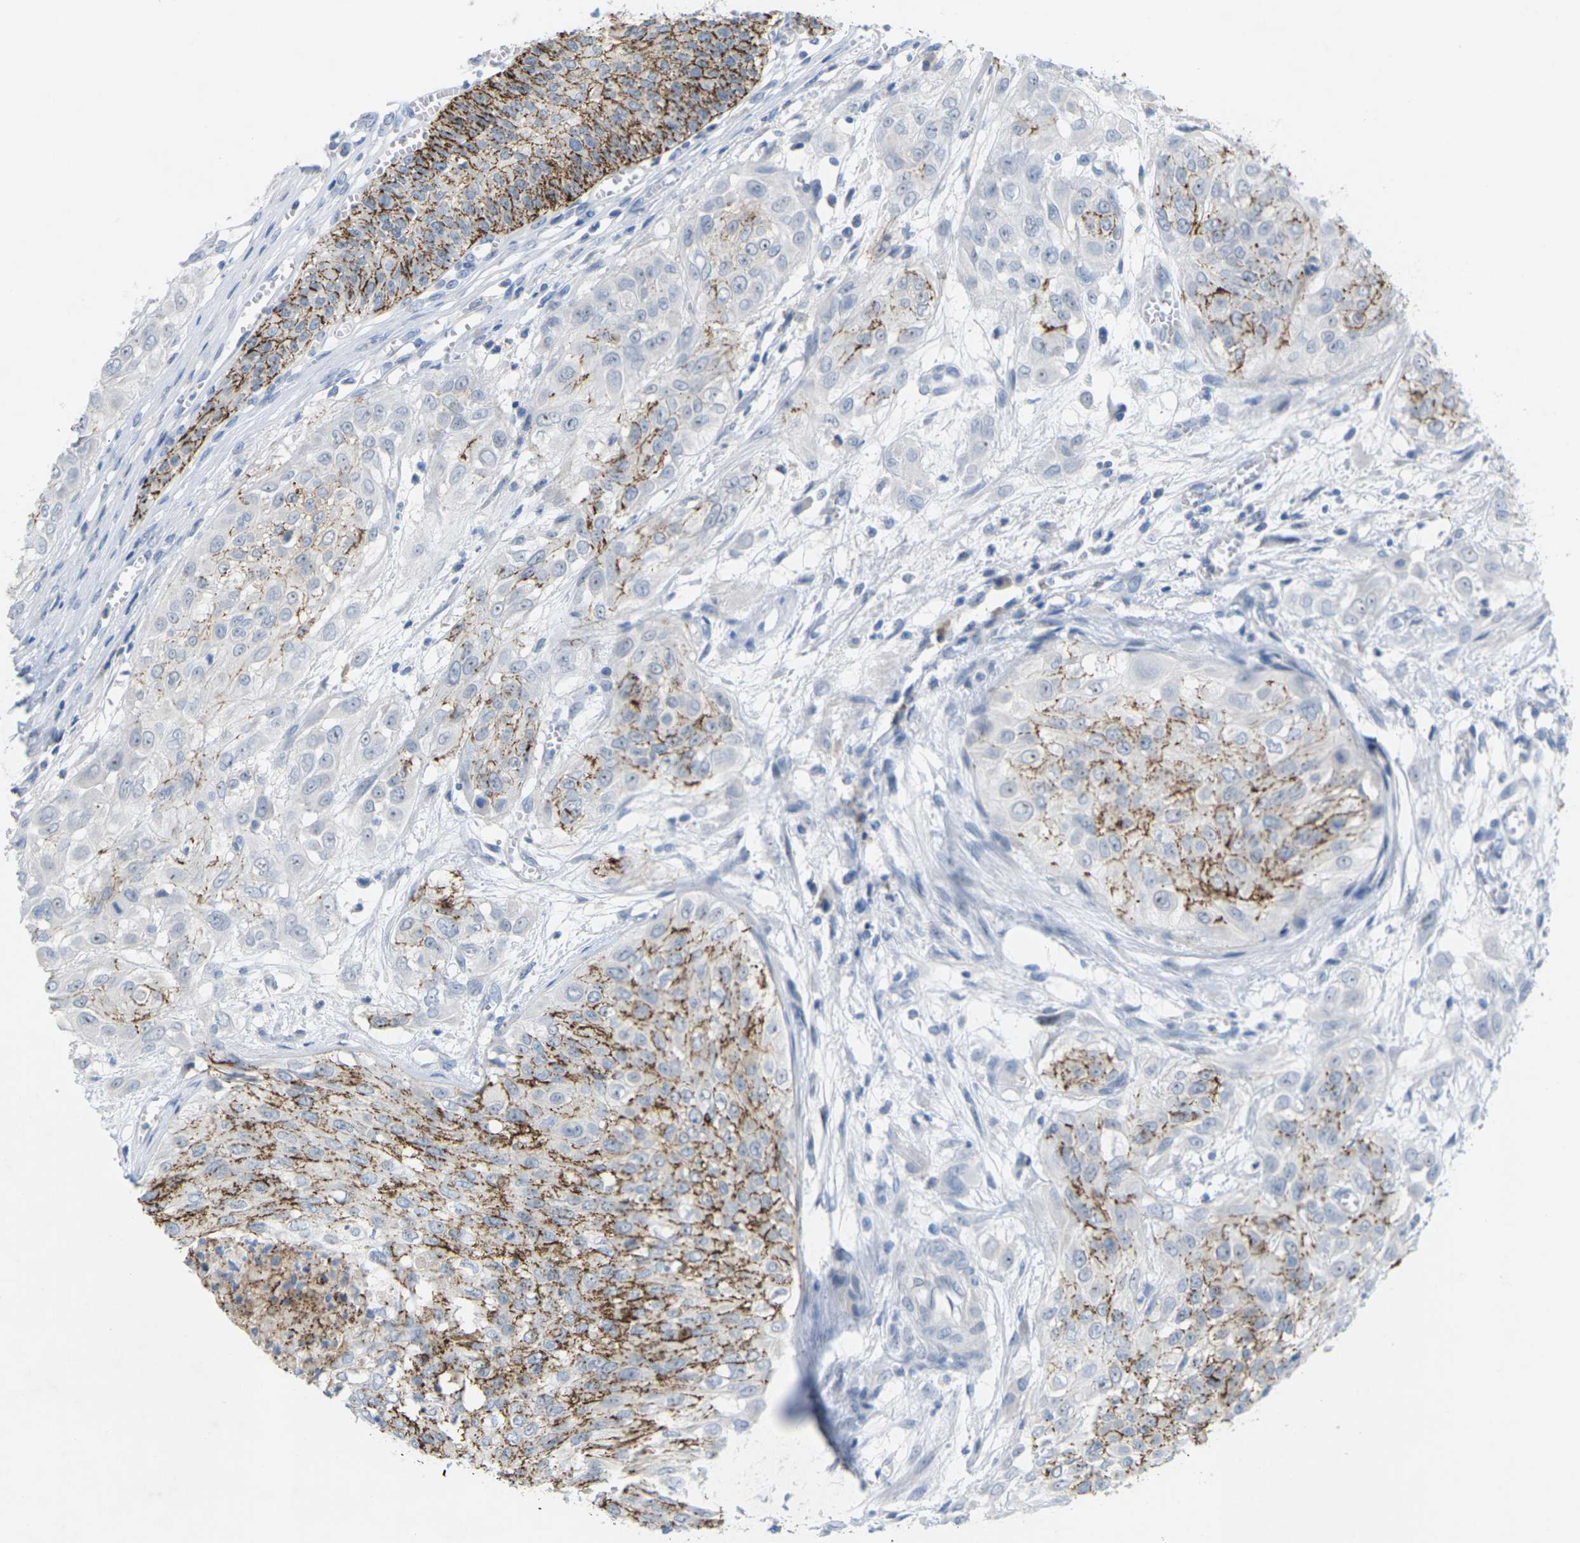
{"staining": {"intensity": "moderate", "quantity": "25%-75%", "location": "cytoplasmic/membranous"}, "tissue": "urothelial cancer", "cell_type": "Tumor cells", "image_type": "cancer", "snomed": [{"axis": "morphology", "description": "Urothelial carcinoma, High grade"}, {"axis": "topography", "description": "Urinary bladder"}], "caption": "High-grade urothelial carcinoma tissue displays moderate cytoplasmic/membranous positivity in about 25%-75% of tumor cells The staining is performed using DAB (3,3'-diaminobenzidine) brown chromogen to label protein expression. The nuclei are counter-stained blue using hematoxylin.", "gene": "CLDN3", "patient": {"sex": "male", "age": 57}}